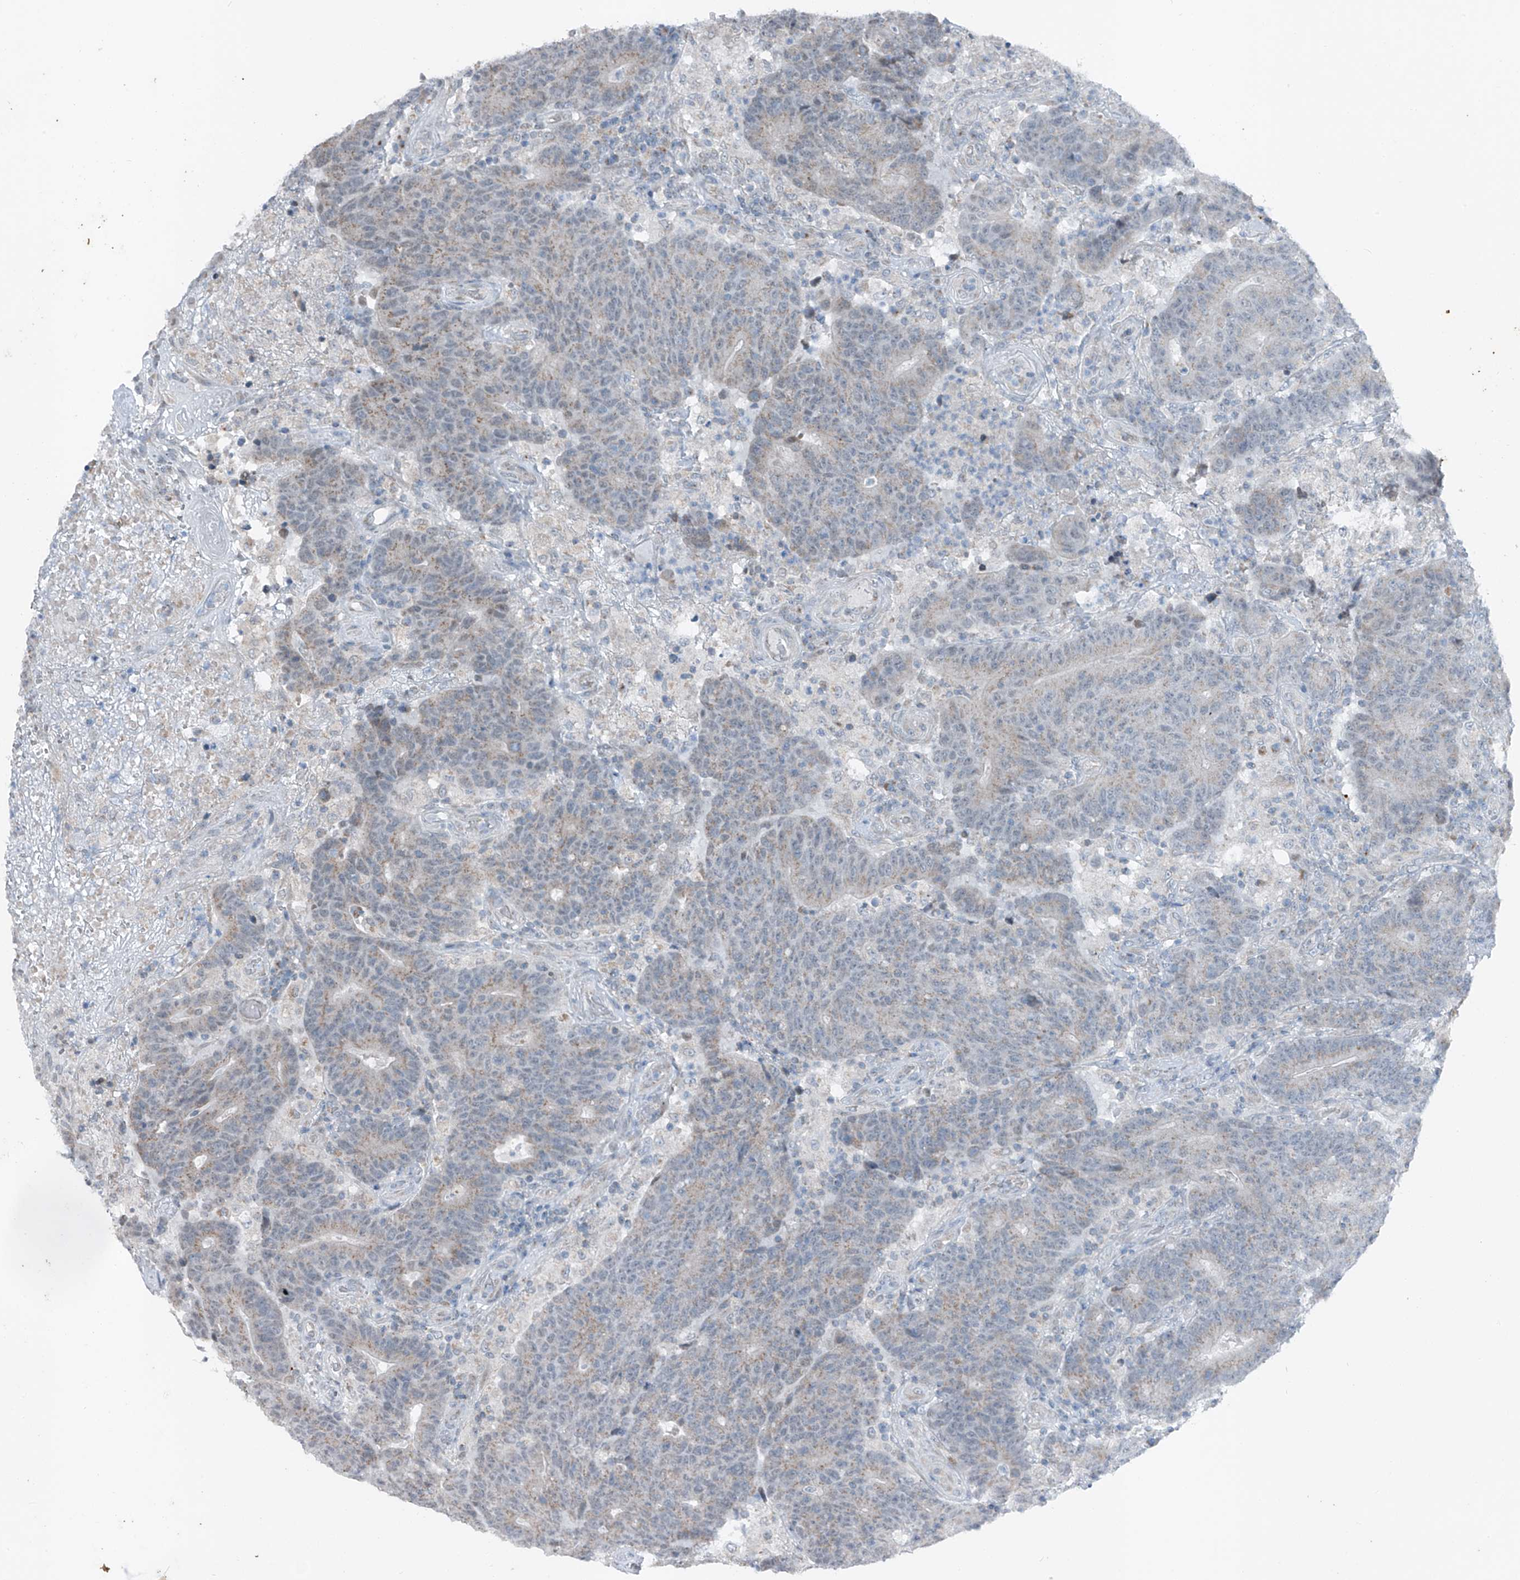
{"staining": {"intensity": "weak", "quantity": "25%-75%", "location": "cytoplasmic/membranous"}, "tissue": "colorectal cancer", "cell_type": "Tumor cells", "image_type": "cancer", "snomed": [{"axis": "morphology", "description": "Normal tissue, NOS"}, {"axis": "morphology", "description": "Adenocarcinoma, NOS"}, {"axis": "topography", "description": "Colon"}], "caption": "High-power microscopy captured an immunohistochemistry (IHC) image of colorectal adenocarcinoma, revealing weak cytoplasmic/membranous expression in about 25%-75% of tumor cells. Nuclei are stained in blue.", "gene": "DYRK1B", "patient": {"sex": "female", "age": 75}}